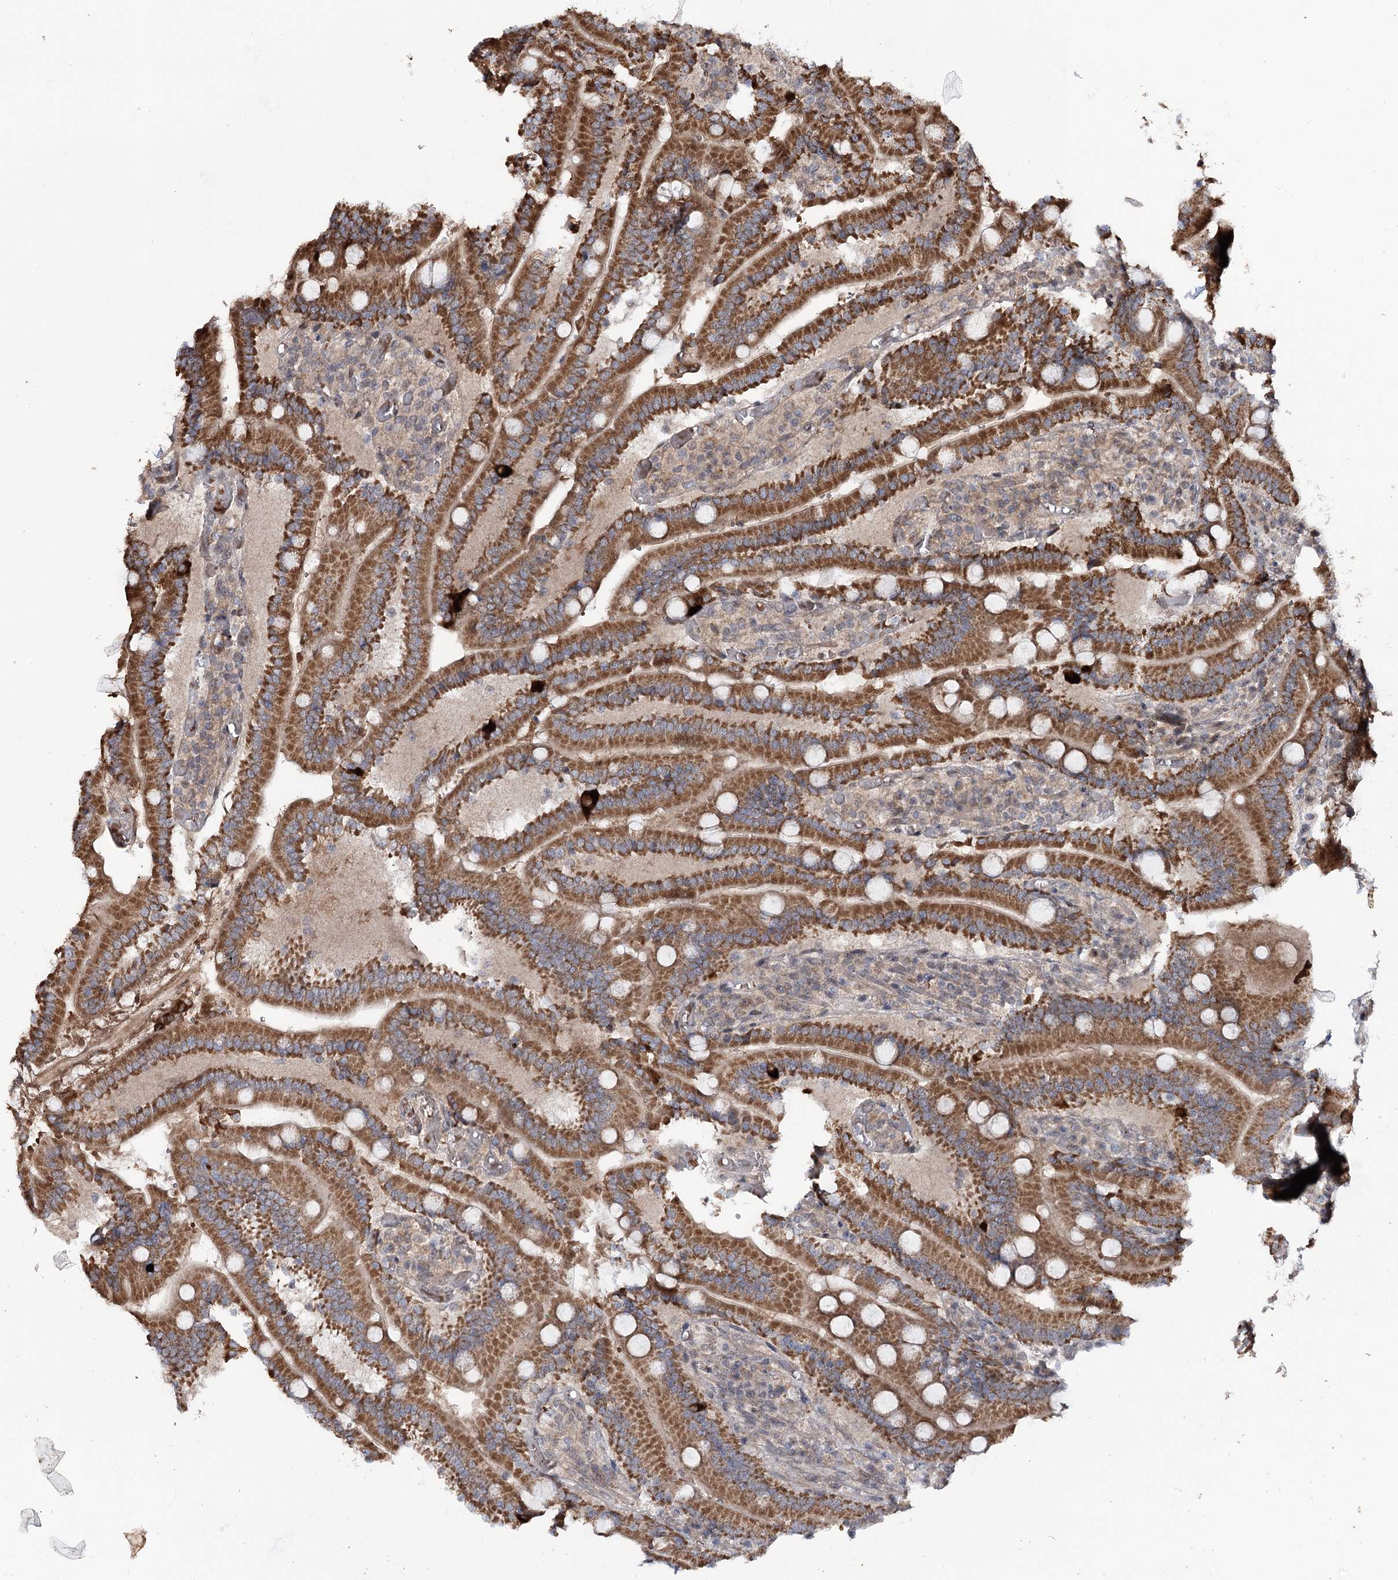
{"staining": {"intensity": "strong", "quantity": ">75%", "location": "cytoplasmic/membranous"}, "tissue": "duodenum", "cell_type": "Glandular cells", "image_type": "normal", "snomed": [{"axis": "morphology", "description": "Normal tissue, NOS"}, {"axis": "topography", "description": "Duodenum"}], "caption": "High-magnification brightfield microscopy of normal duodenum stained with DAB (3,3'-diaminobenzidine) (brown) and counterstained with hematoxylin (blue). glandular cells exhibit strong cytoplasmic/membranous staining is identified in approximately>75% of cells. Using DAB (brown) and hematoxylin (blue) stains, captured at high magnification using brightfield microscopy.", "gene": "MSANTD2", "patient": {"sex": "female", "age": 62}}